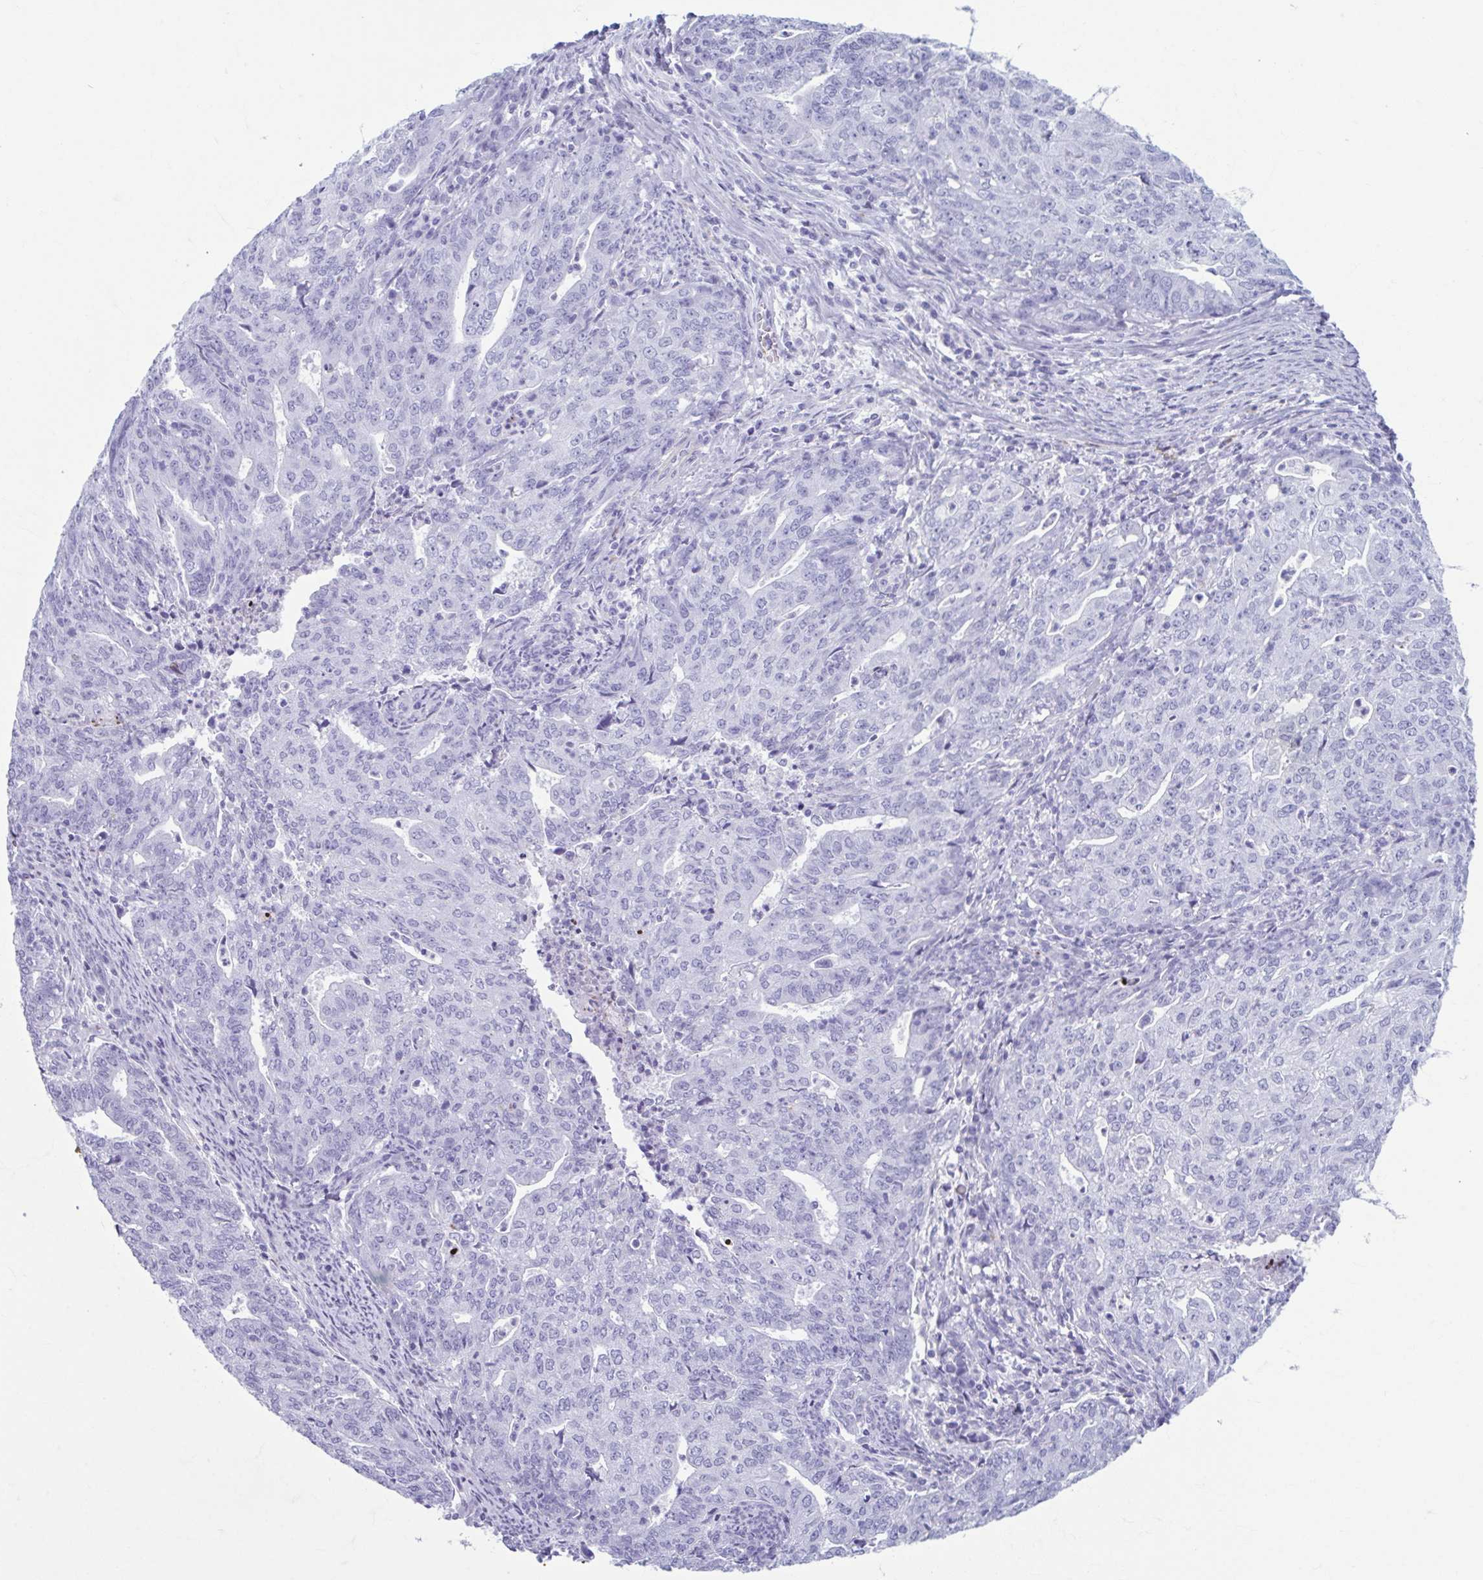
{"staining": {"intensity": "negative", "quantity": "none", "location": "none"}, "tissue": "endometrial cancer", "cell_type": "Tumor cells", "image_type": "cancer", "snomed": [{"axis": "morphology", "description": "Adenocarcinoma, NOS"}, {"axis": "topography", "description": "Endometrium"}], "caption": "A photomicrograph of human endometrial cancer (adenocarcinoma) is negative for staining in tumor cells.", "gene": "TCEAL3", "patient": {"sex": "female", "age": 82}}